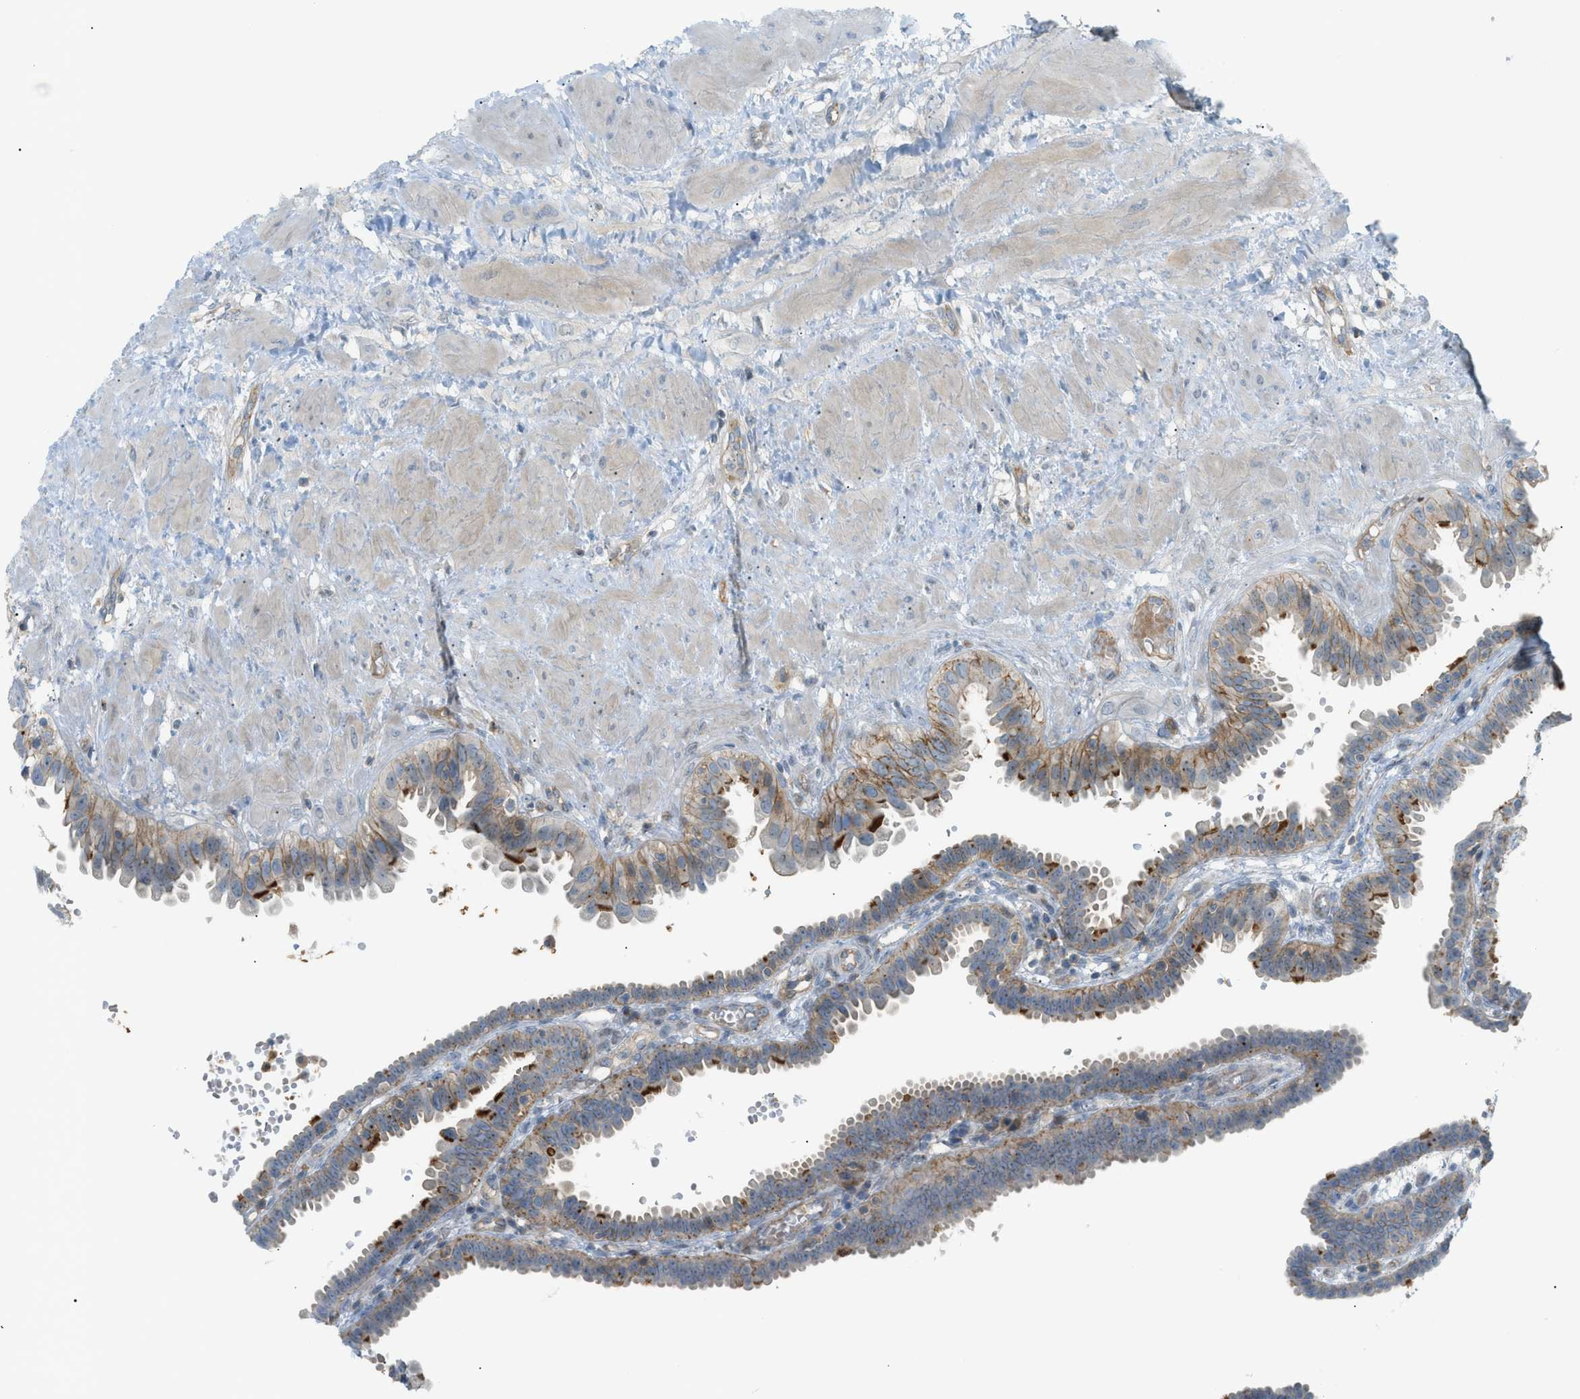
{"staining": {"intensity": "moderate", "quantity": "25%-75%", "location": "cytoplasmic/membranous"}, "tissue": "fallopian tube", "cell_type": "Glandular cells", "image_type": "normal", "snomed": [{"axis": "morphology", "description": "Normal tissue, NOS"}, {"axis": "topography", "description": "Fallopian tube"}, {"axis": "topography", "description": "Placenta"}], "caption": "Benign fallopian tube was stained to show a protein in brown. There is medium levels of moderate cytoplasmic/membranous positivity in about 25%-75% of glandular cells. (IHC, brightfield microscopy, high magnification).", "gene": "GRK6", "patient": {"sex": "female", "age": 34}}